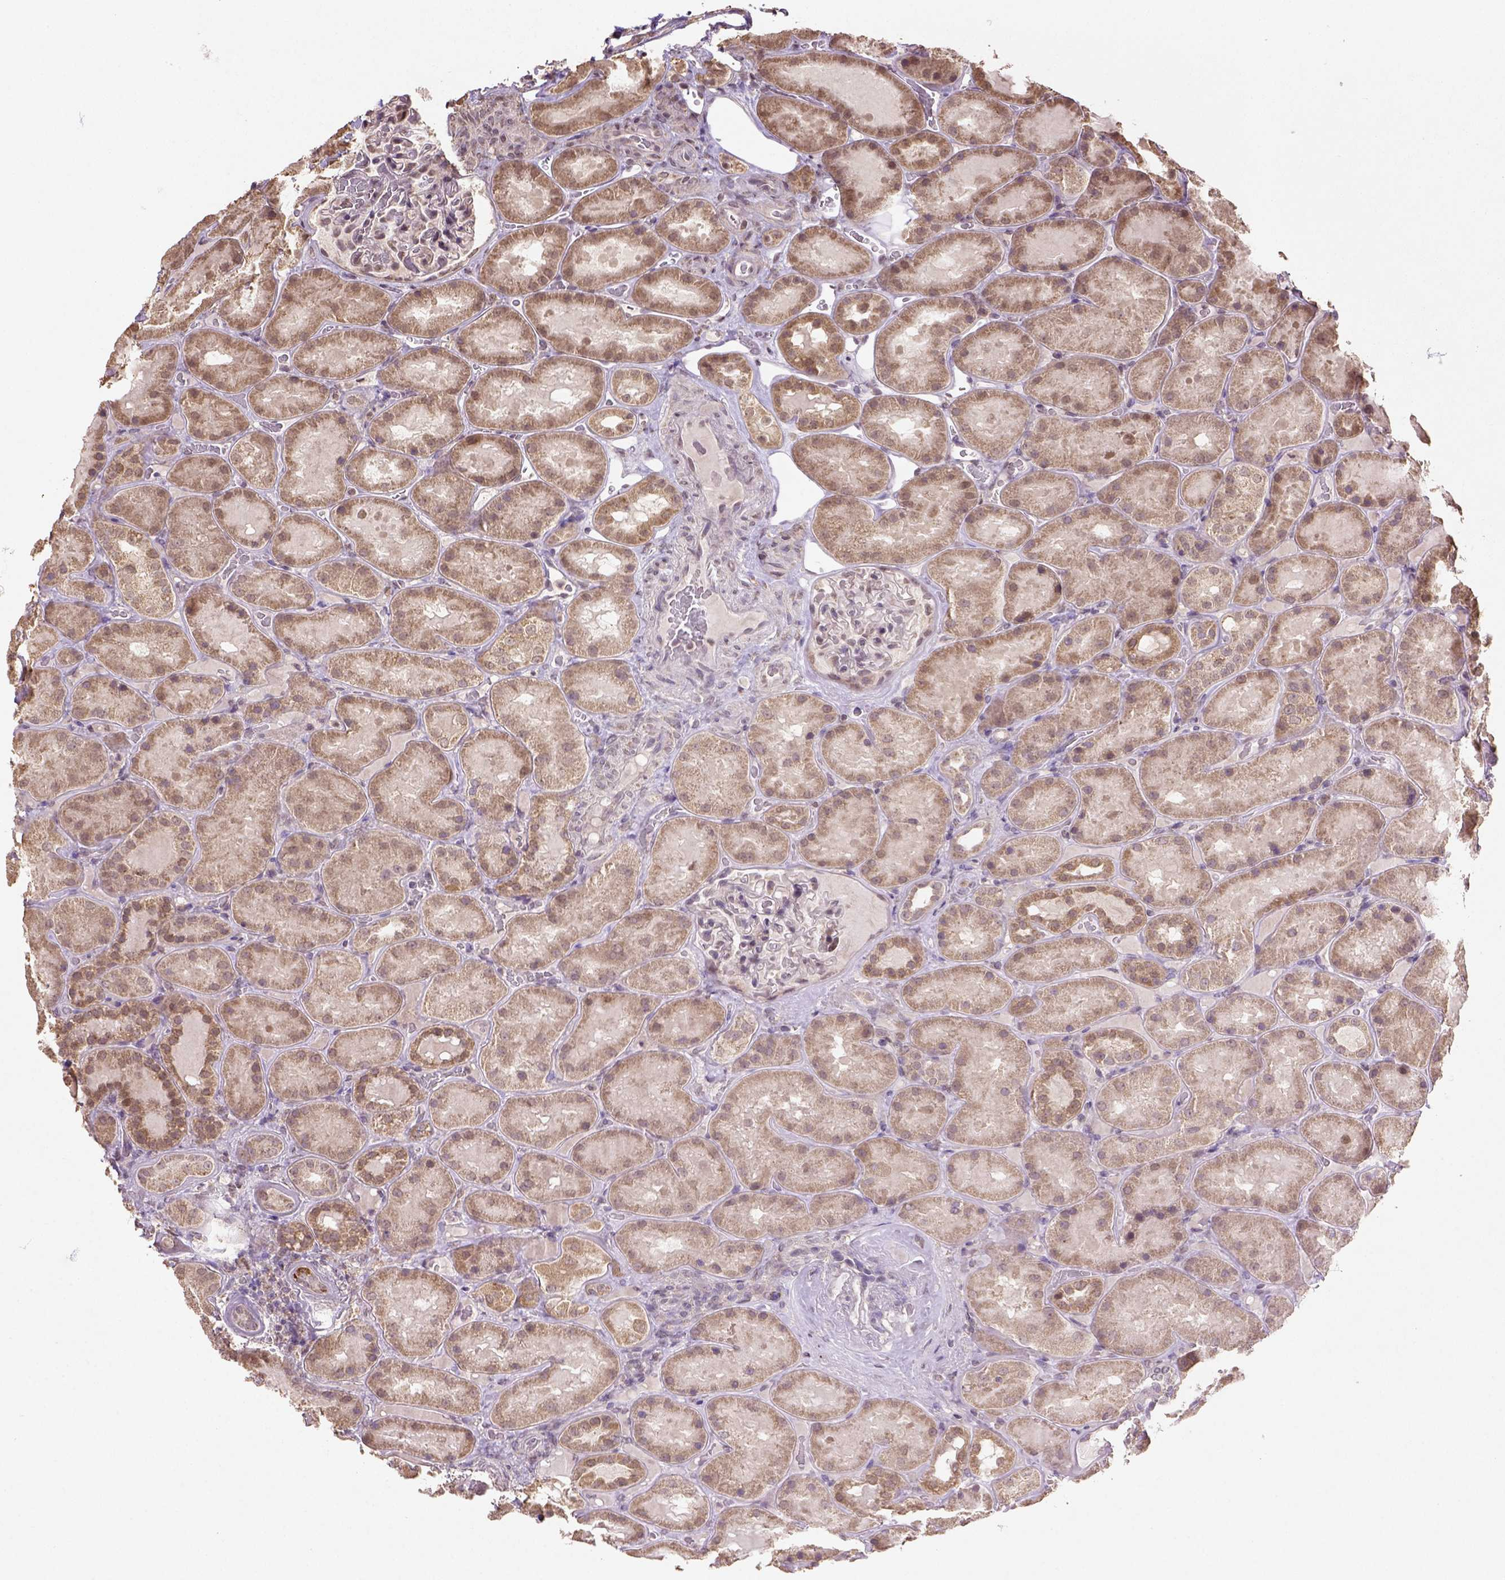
{"staining": {"intensity": "negative", "quantity": "none", "location": "none"}, "tissue": "kidney", "cell_type": "Cells in glomeruli", "image_type": "normal", "snomed": [{"axis": "morphology", "description": "Normal tissue, NOS"}, {"axis": "topography", "description": "Kidney"}], "caption": "A histopathology image of human kidney is negative for staining in cells in glomeruli. Nuclei are stained in blue.", "gene": "NUDT10", "patient": {"sex": "male", "age": 73}}